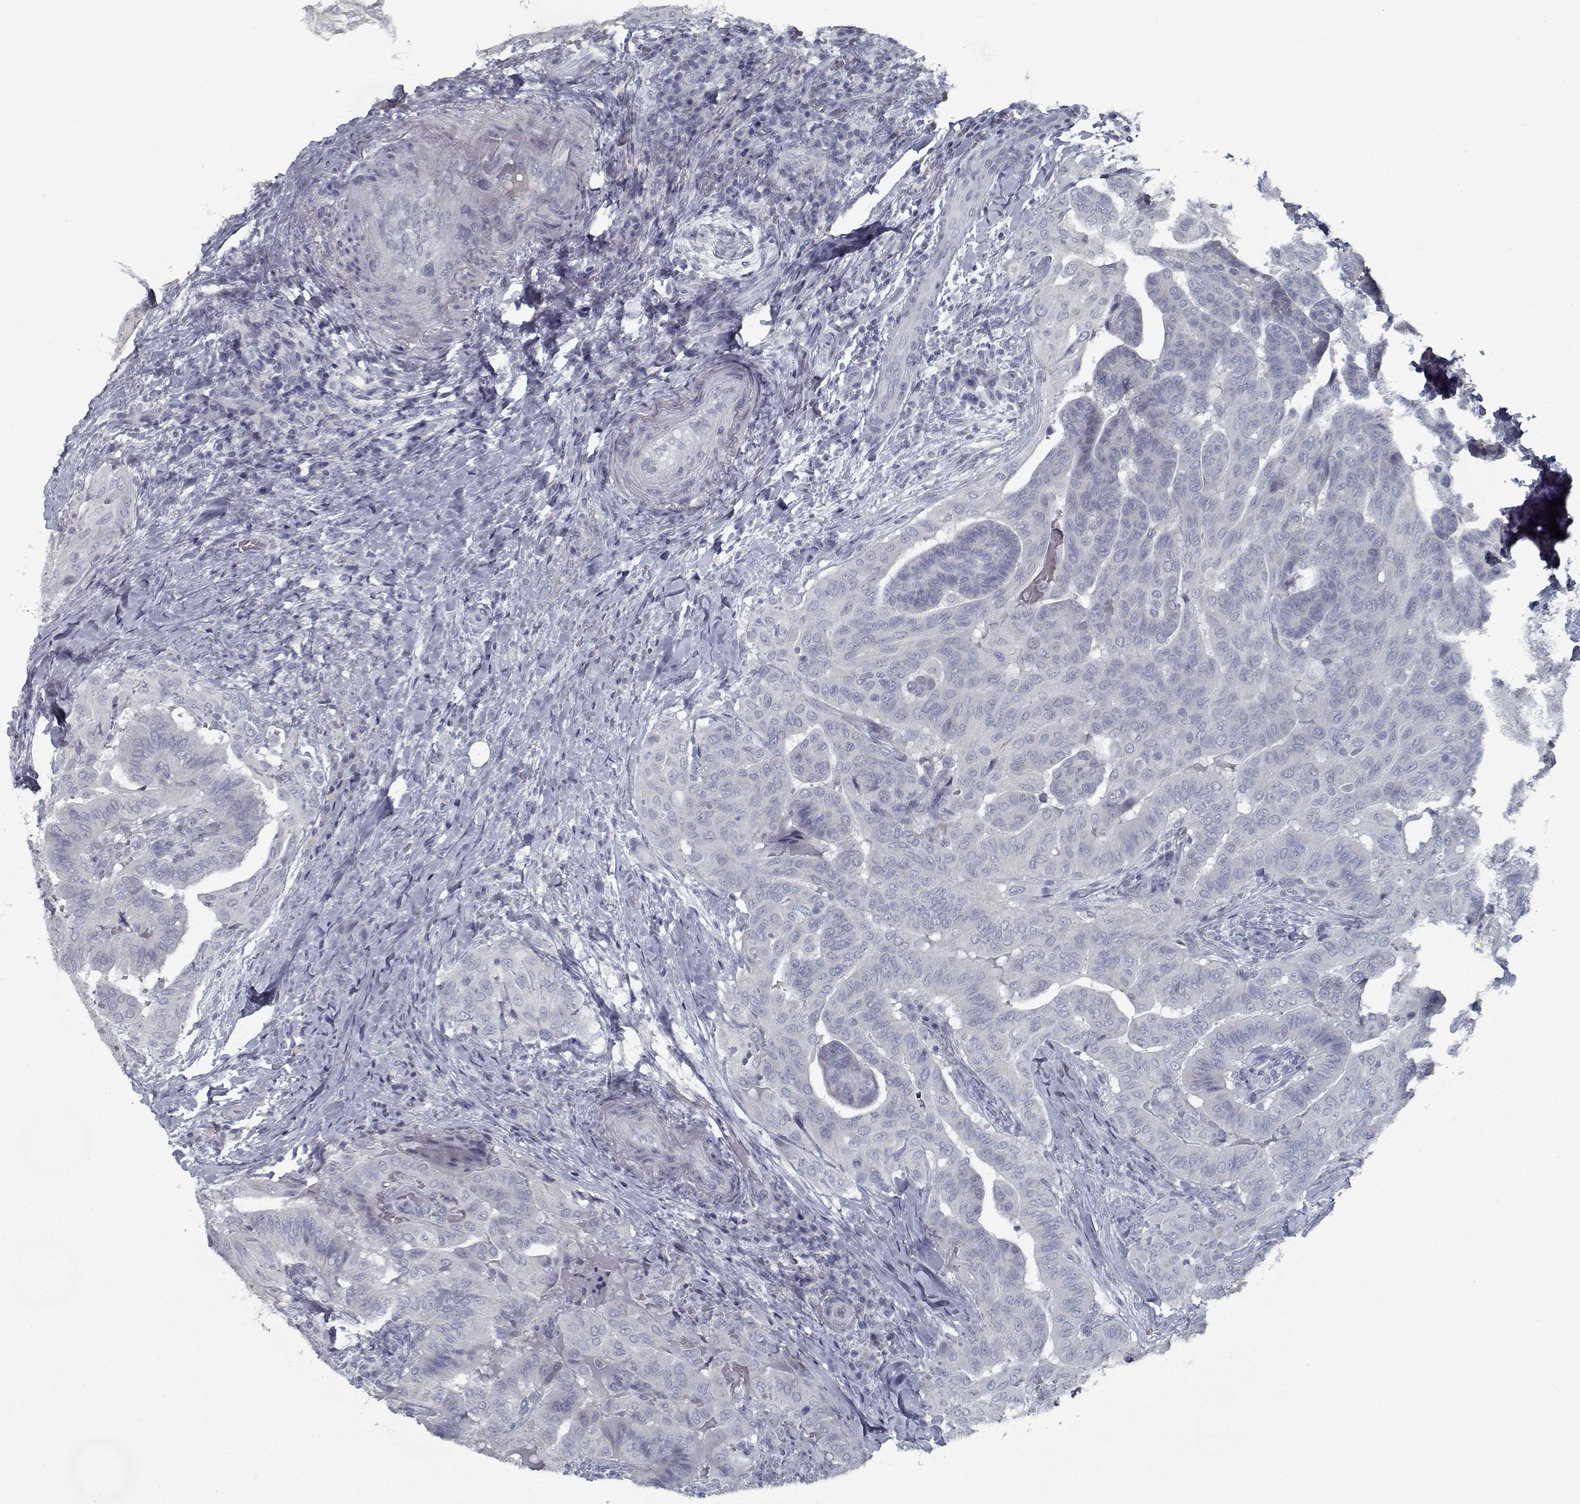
{"staining": {"intensity": "negative", "quantity": "none", "location": "none"}, "tissue": "thyroid cancer", "cell_type": "Tumor cells", "image_type": "cancer", "snomed": [{"axis": "morphology", "description": "Papillary adenocarcinoma, NOS"}, {"axis": "topography", "description": "Thyroid gland"}], "caption": "Immunohistochemistry of papillary adenocarcinoma (thyroid) demonstrates no expression in tumor cells.", "gene": "GAD2", "patient": {"sex": "female", "age": 68}}